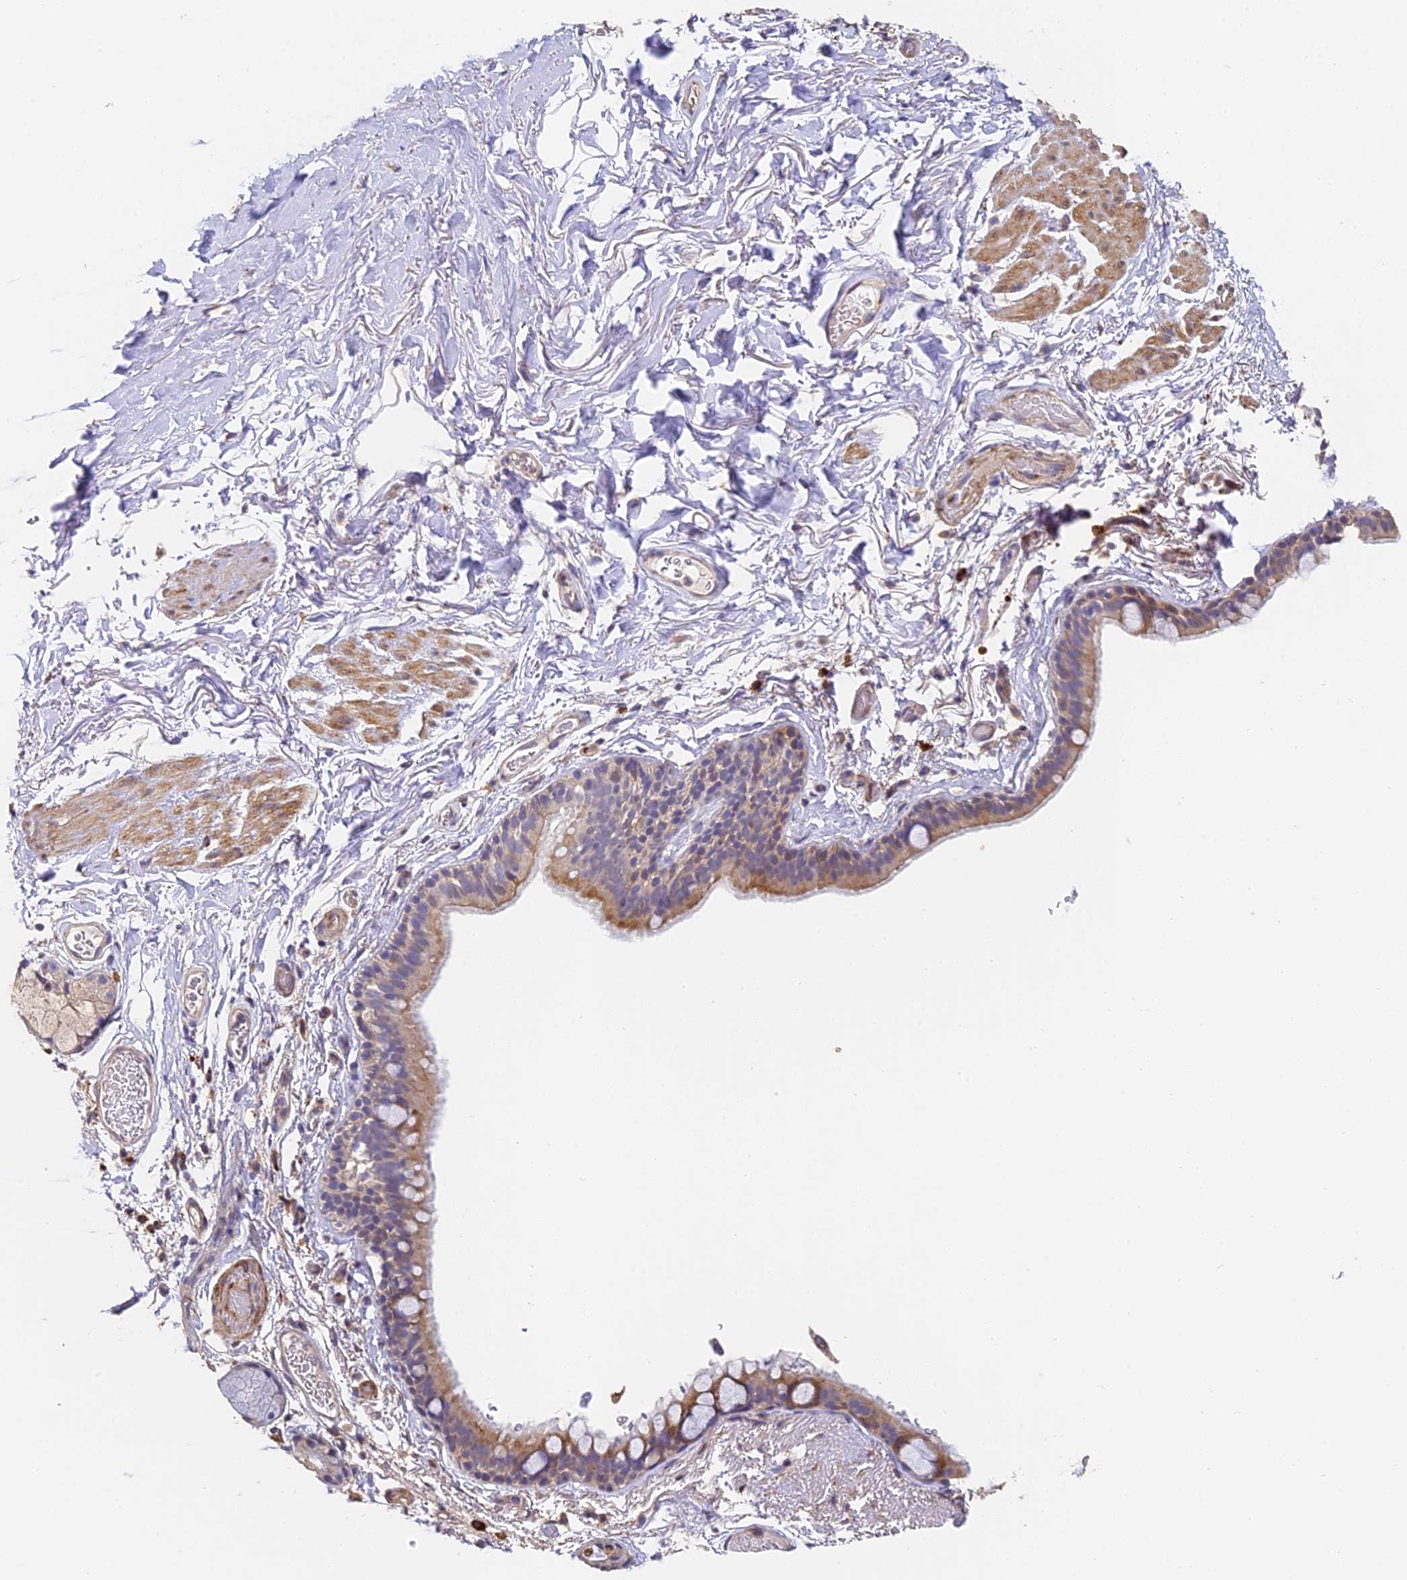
{"staining": {"intensity": "moderate", "quantity": "25%-75%", "location": "cytoplasmic/membranous"}, "tissue": "bronchus", "cell_type": "Respiratory epithelial cells", "image_type": "normal", "snomed": [{"axis": "morphology", "description": "Normal tissue, NOS"}, {"axis": "topography", "description": "Cartilage tissue"}], "caption": "The photomicrograph demonstrates a brown stain indicating the presence of a protein in the cytoplasmic/membranous of respiratory epithelial cells in bronchus. (IHC, brightfield microscopy, high magnification).", "gene": "SLC11A1", "patient": {"sex": "male", "age": 63}}